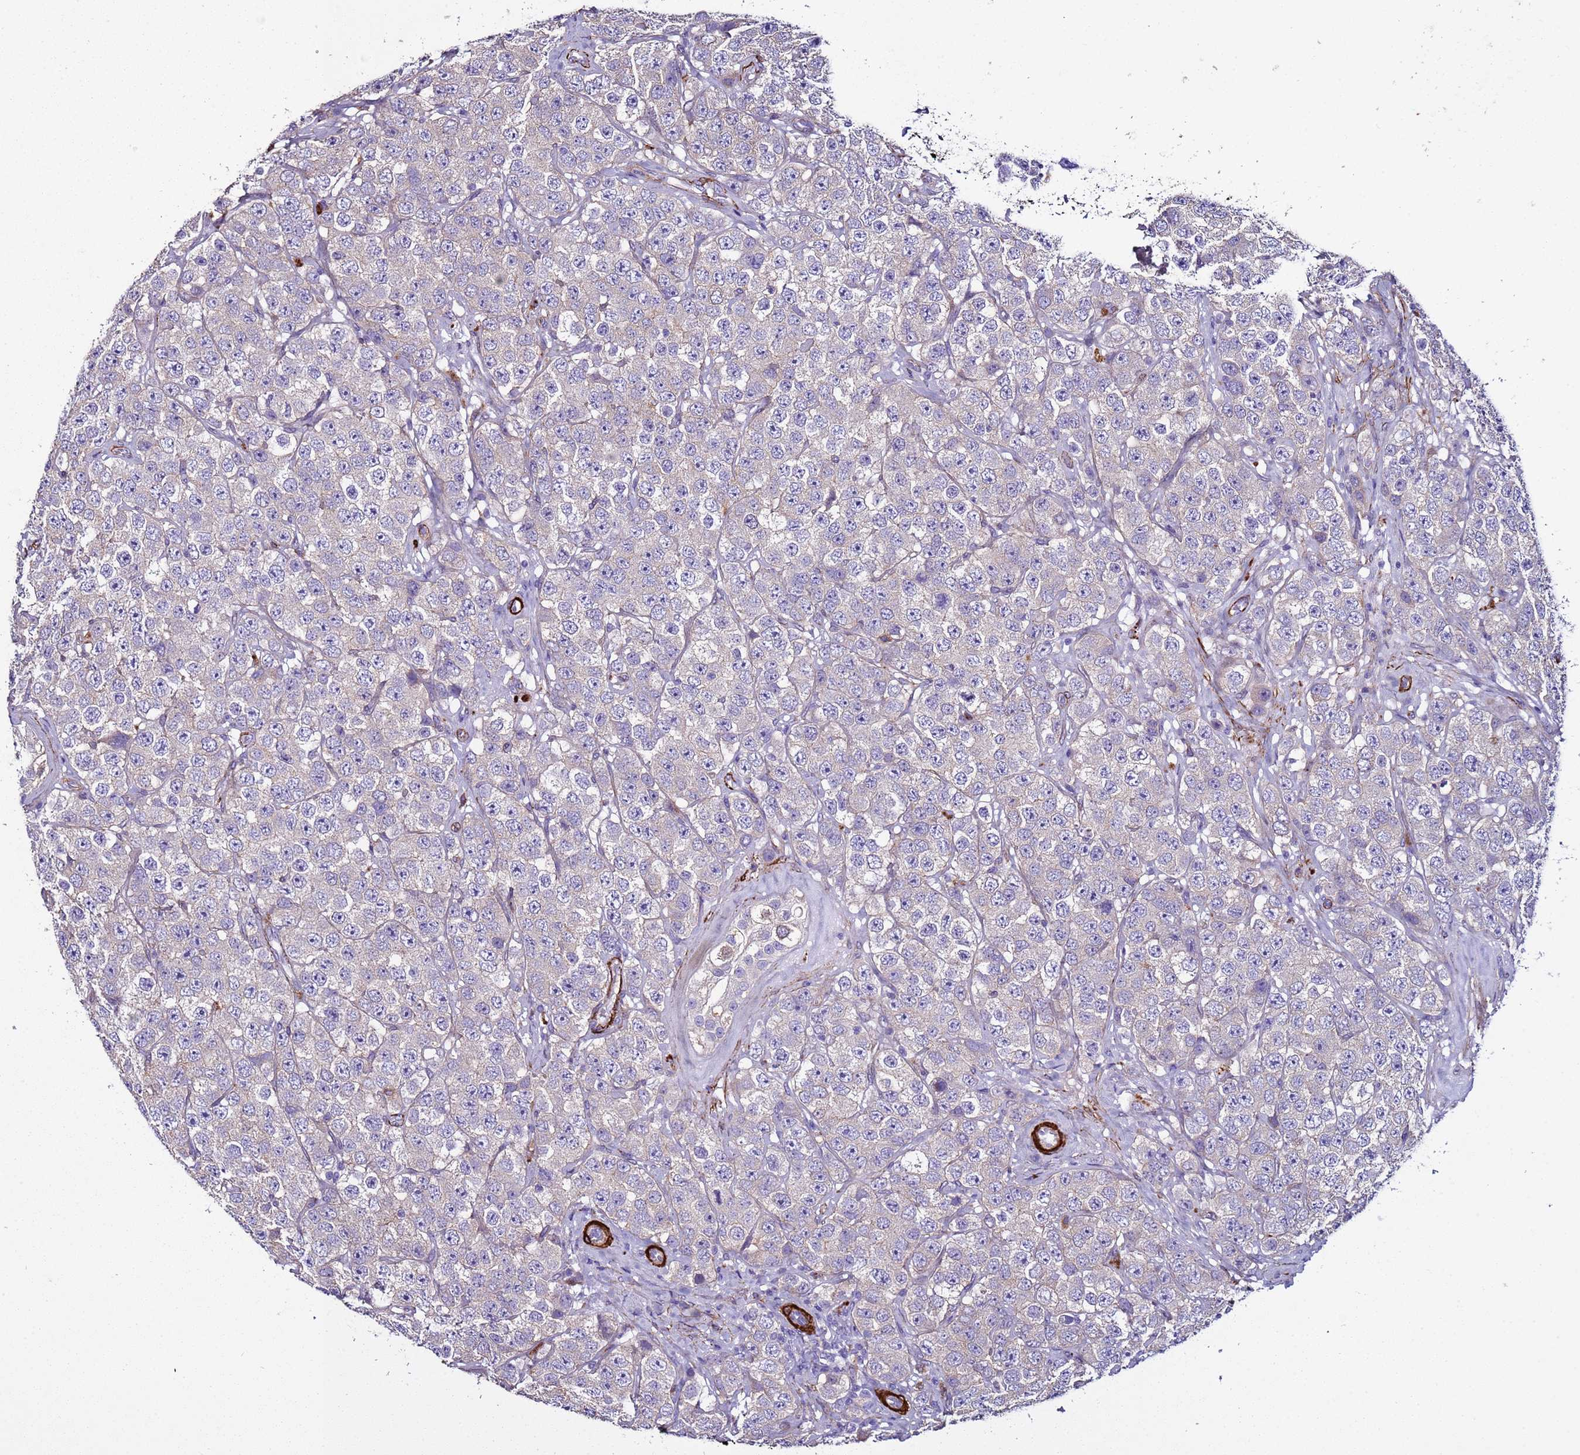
{"staining": {"intensity": "negative", "quantity": "none", "location": "none"}, "tissue": "testis cancer", "cell_type": "Tumor cells", "image_type": "cancer", "snomed": [{"axis": "morphology", "description": "Seminoma, NOS"}, {"axis": "topography", "description": "Testis"}], "caption": "An IHC histopathology image of testis cancer (seminoma) is shown. There is no staining in tumor cells of testis cancer (seminoma). Brightfield microscopy of immunohistochemistry (IHC) stained with DAB (3,3'-diaminobenzidine) (brown) and hematoxylin (blue), captured at high magnification.", "gene": "RABL2B", "patient": {"sex": "male", "age": 28}}